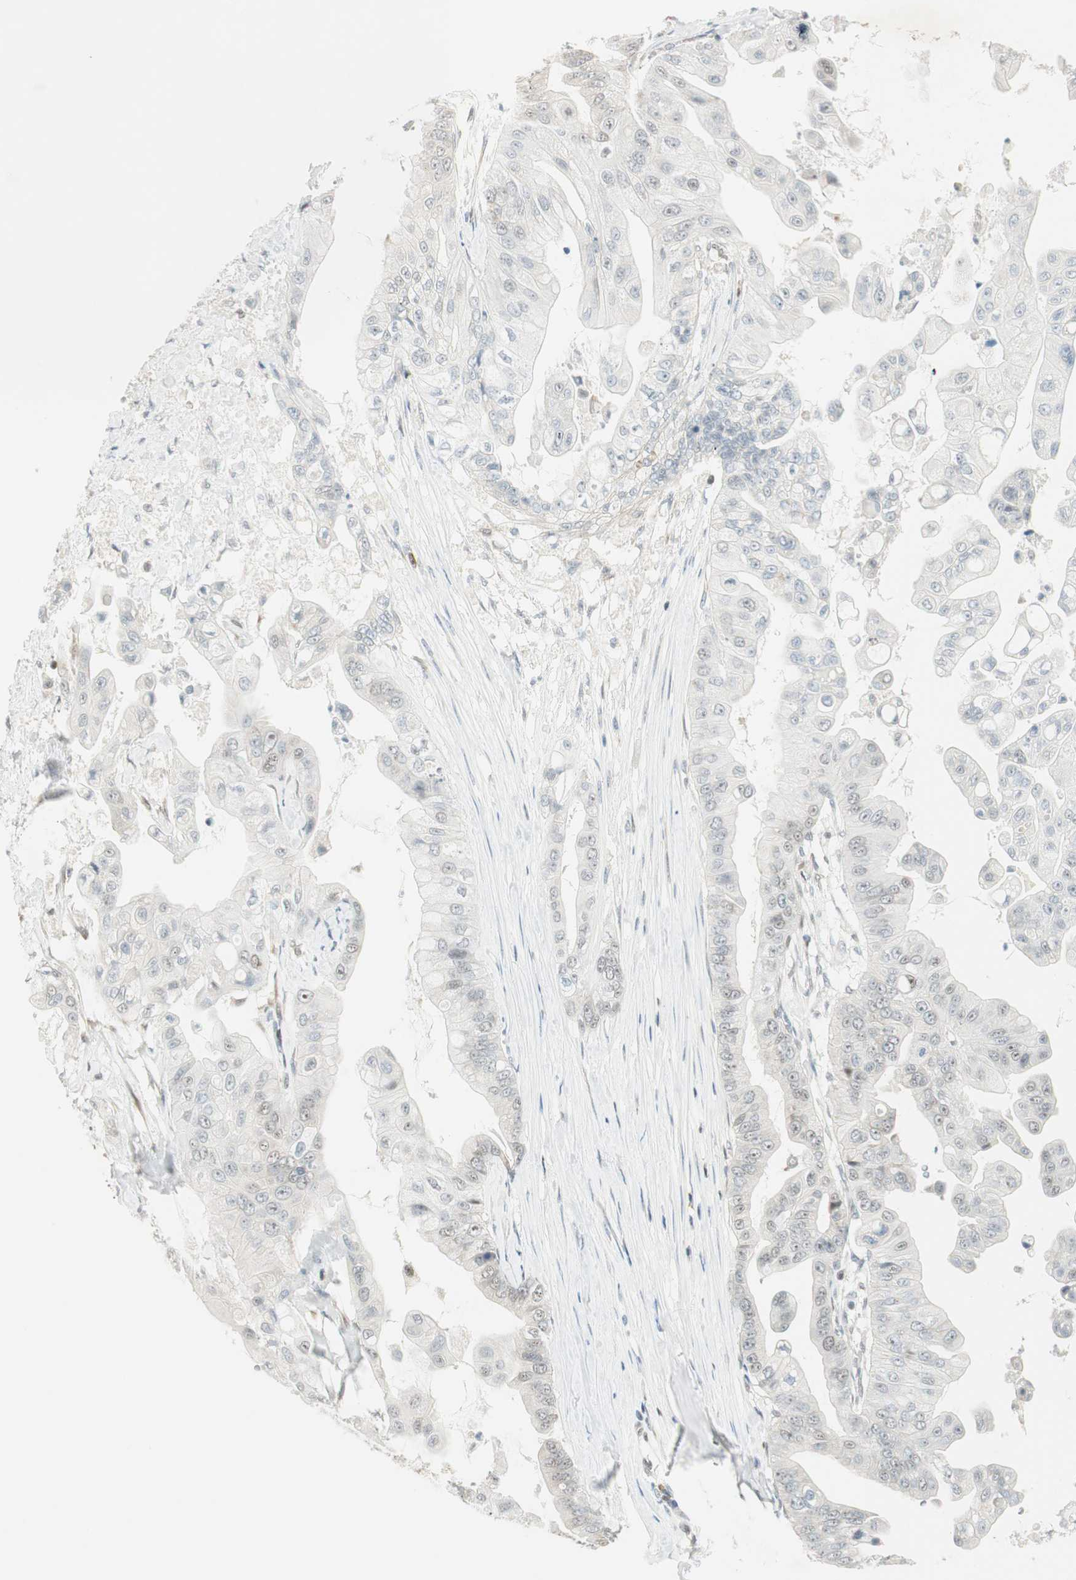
{"staining": {"intensity": "negative", "quantity": "none", "location": "none"}, "tissue": "pancreatic cancer", "cell_type": "Tumor cells", "image_type": "cancer", "snomed": [{"axis": "morphology", "description": "Adenocarcinoma, NOS"}, {"axis": "topography", "description": "Pancreas"}], "caption": "Tumor cells are negative for brown protein staining in adenocarcinoma (pancreatic). (IHC, brightfield microscopy, high magnification).", "gene": "MSX2", "patient": {"sex": "female", "age": 75}}